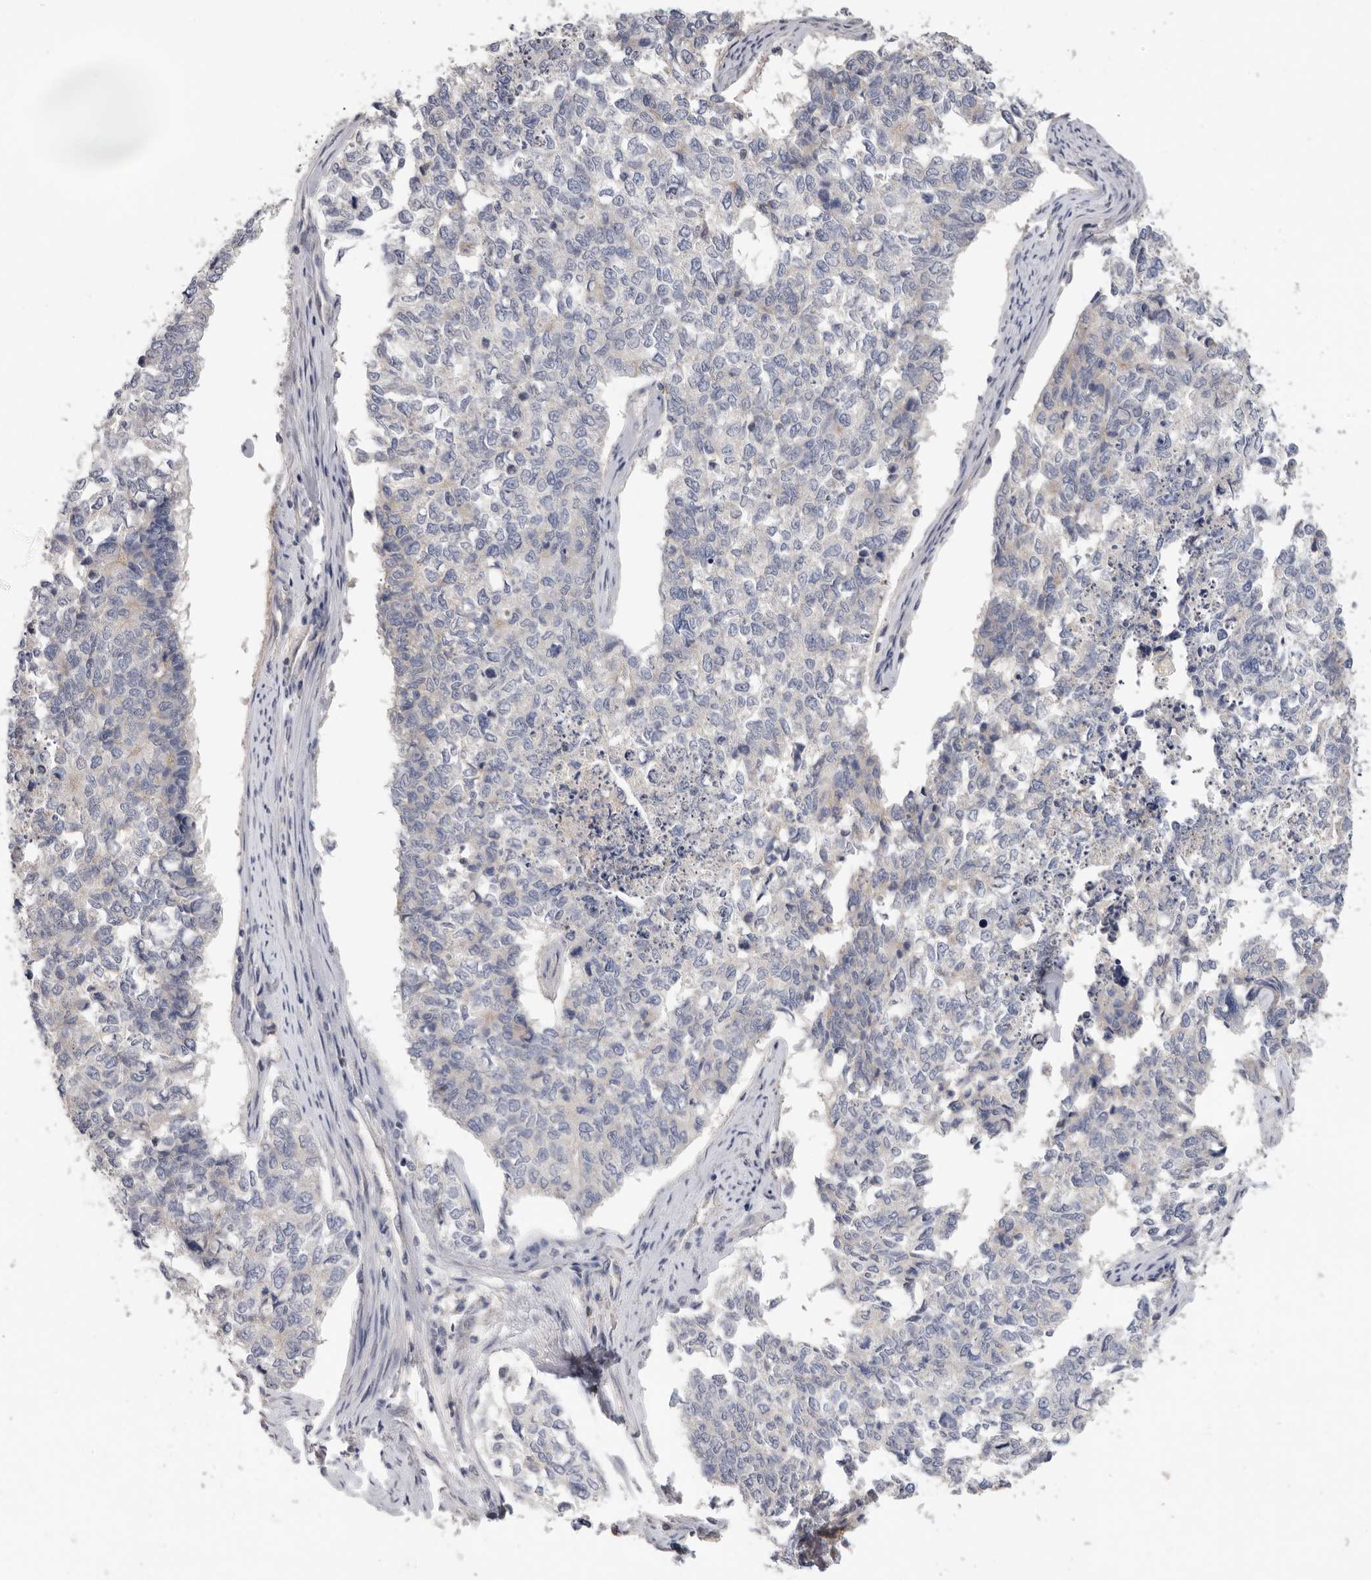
{"staining": {"intensity": "negative", "quantity": "none", "location": "none"}, "tissue": "cervical cancer", "cell_type": "Tumor cells", "image_type": "cancer", "snomed": [{"axis": "morphology", "description": "Squamous cell carcinoma, NOS"}, {"axis": "topography", "description": "Cervix"}], "caption": "The photomicrograph reveals no significant positivity in tumor cells of squamous cell carcinoma (cervical).", "gene": "WDTC1", "patient": {"sex": "female", "age": 63}}